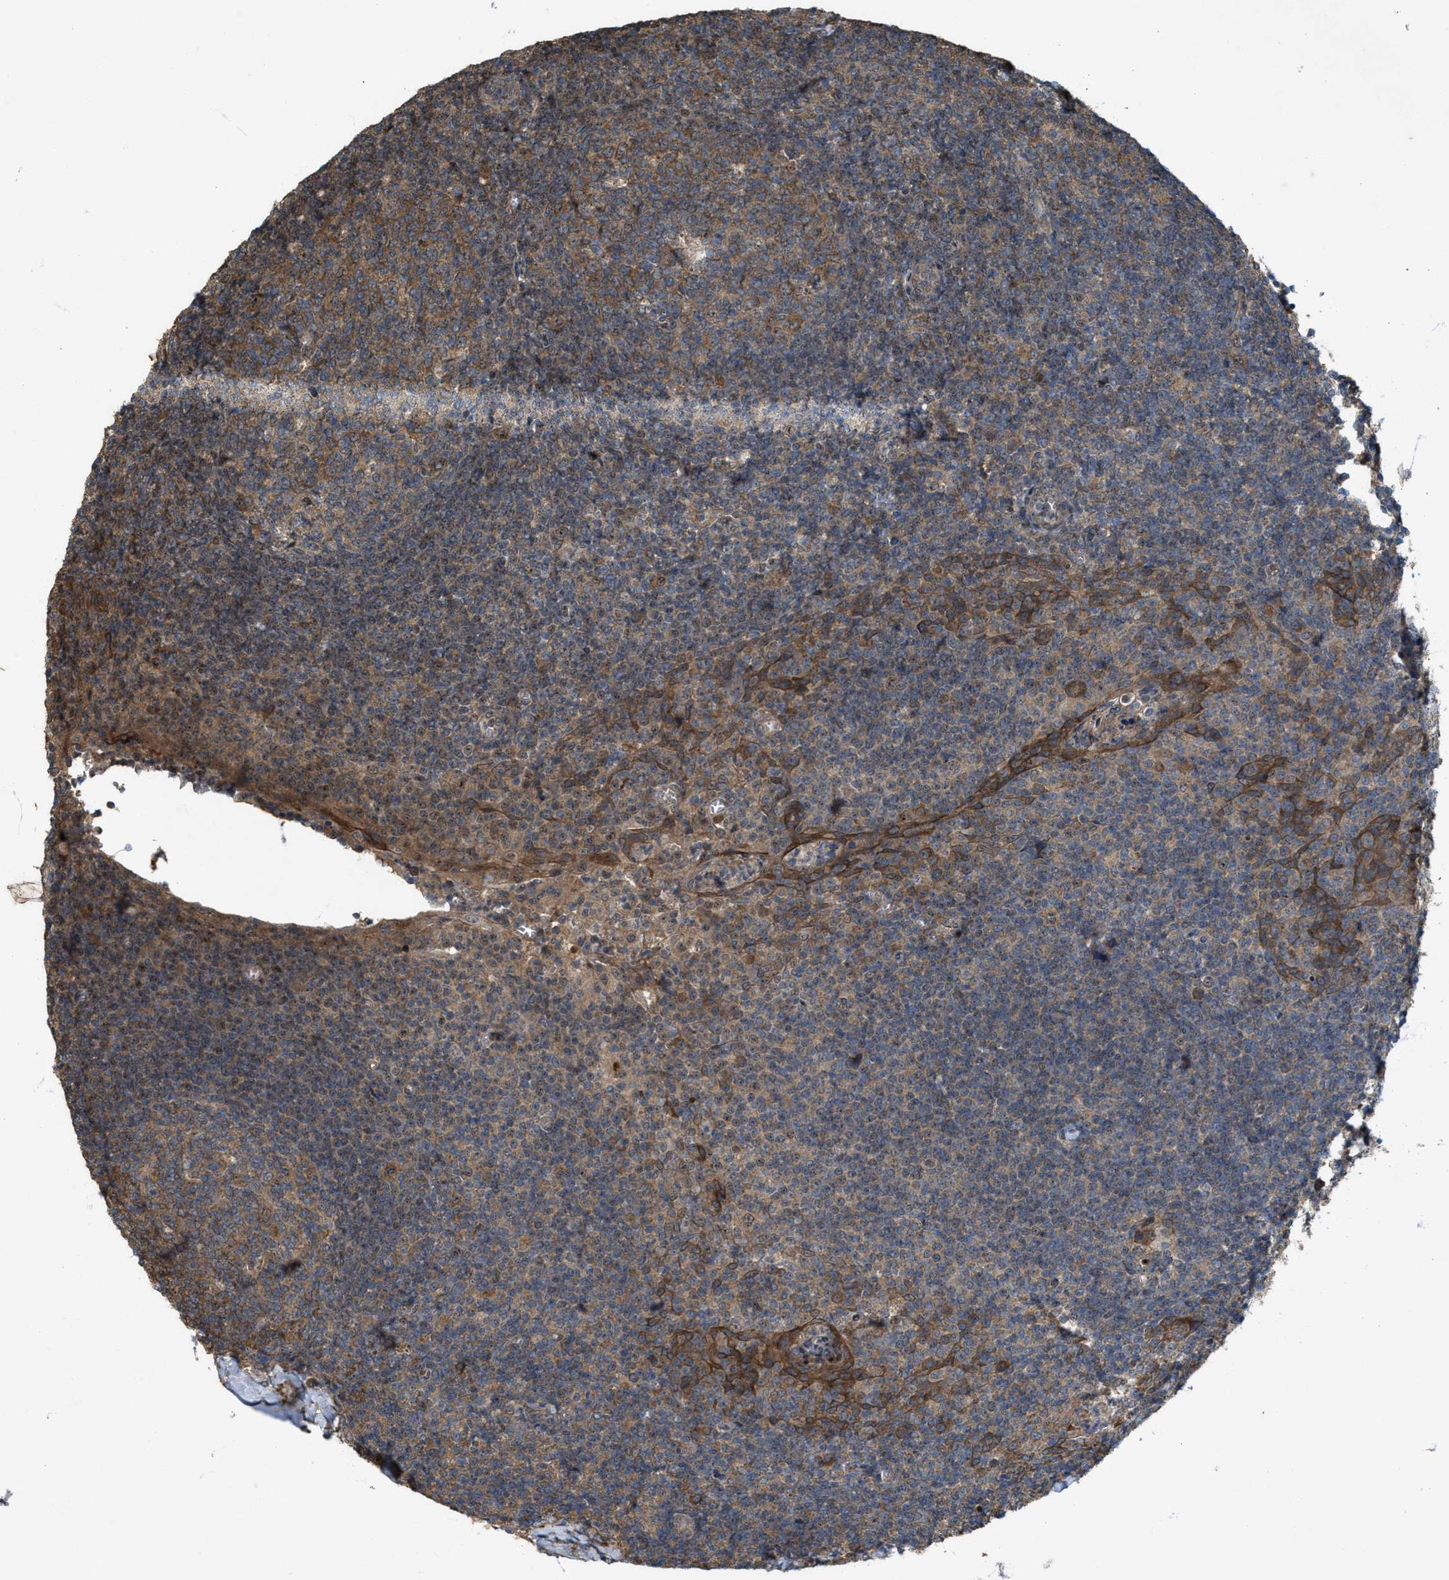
{"staining": {"intensity": "moderate", "quantity": ">75%", "location": "cytoplasmic/membranous"}, "tissue": "tonsil", "cell_type": "Germinal center cells", "image_type": "normal", "snomed": [{"axis": "morphology", "description": "Normal tissue, NOS"}, {"axis": "topography", "description": "Tonsil"}], "caption": "Normal tonsil shows moderate cytoplasmic/membranous positivity in about >75% of germinal center cells The staining was performed using DAB (3,3'-diaminobenzidine), with brown indicating positive protein expression. Nuclei are stained blue with hematoxylin..", "gene": "PDP2", "patient": {"sex": "male", "age": 37}}